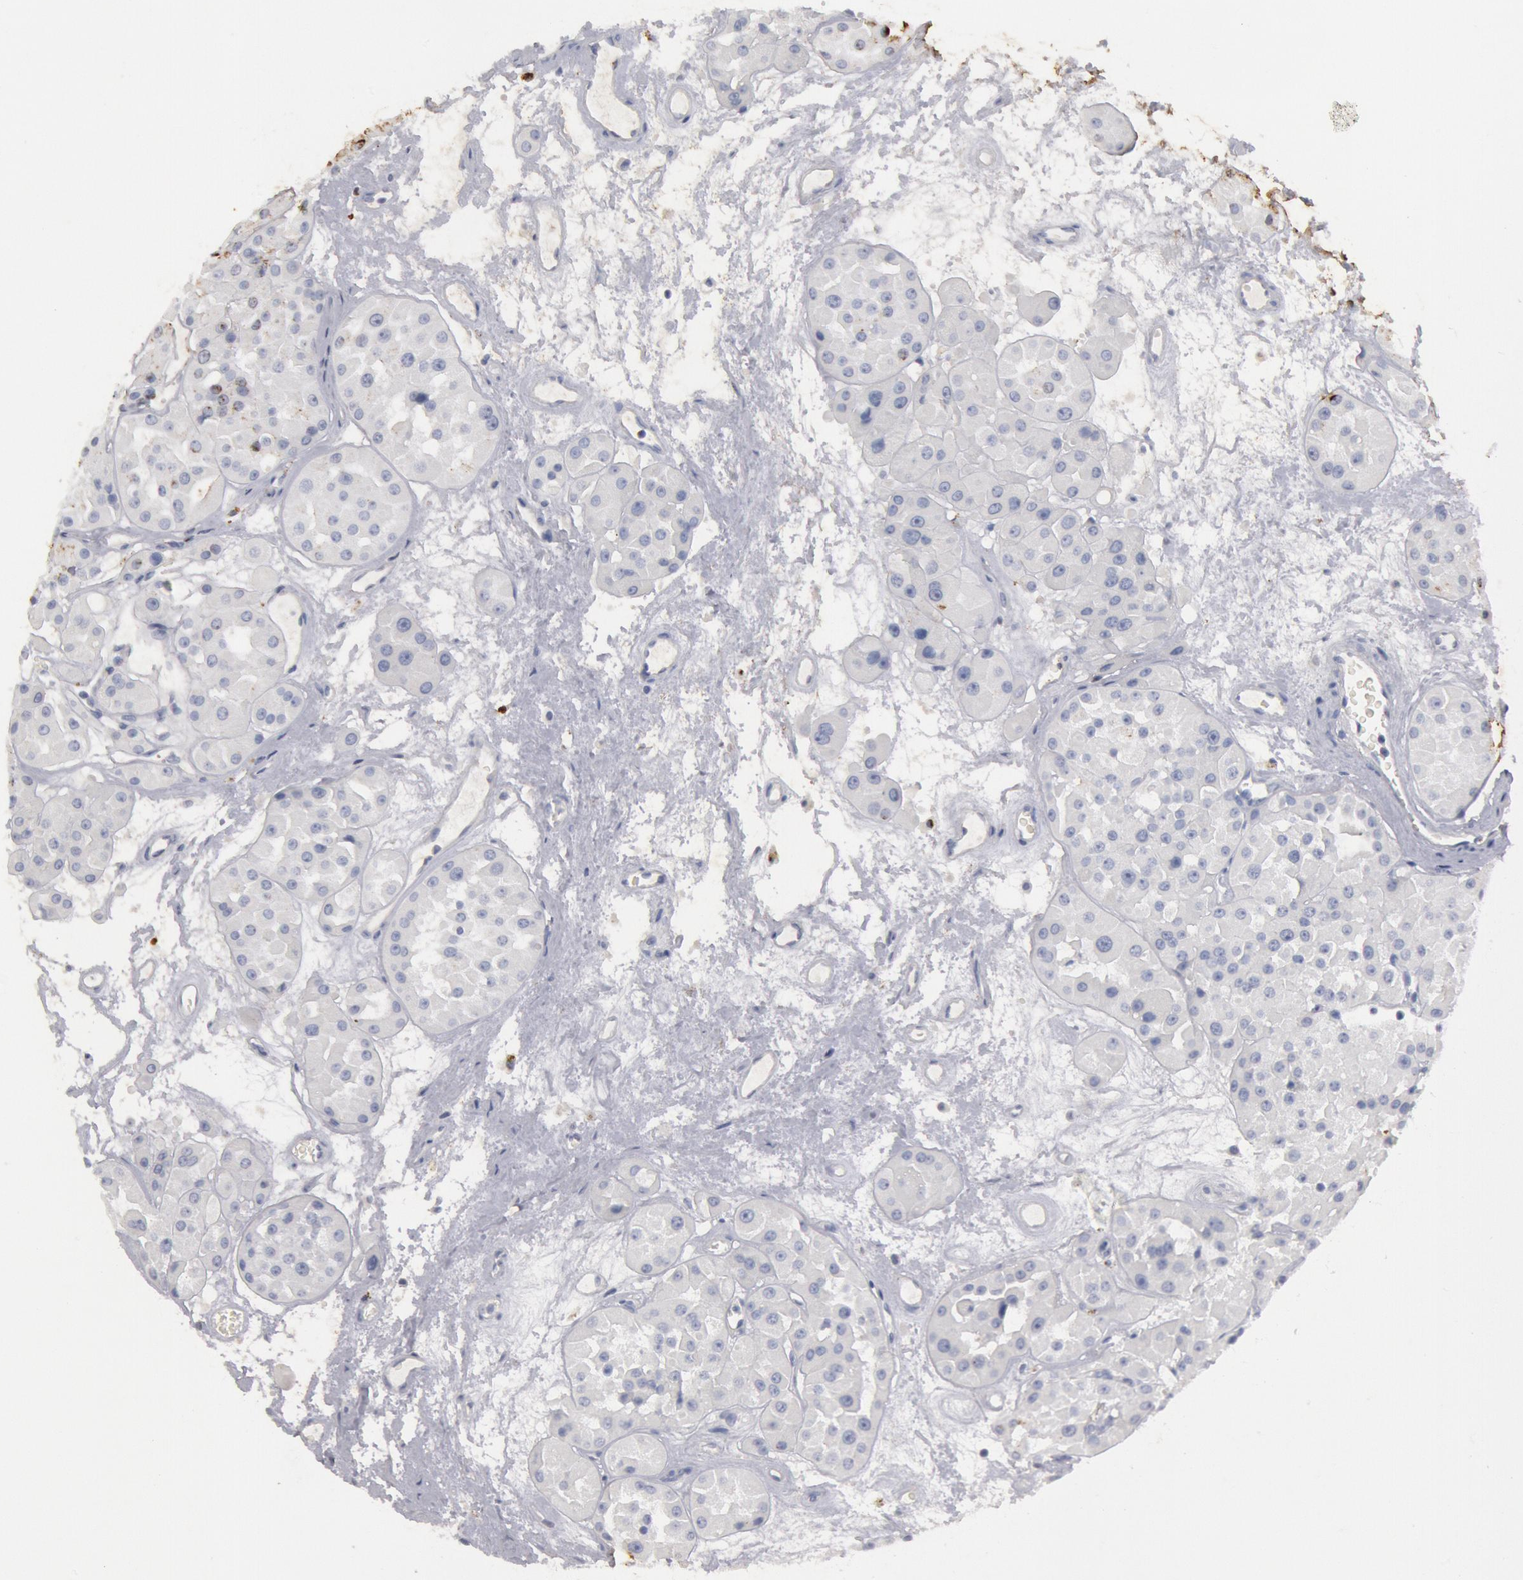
{"staining": {"intensity": "negative", "quantity": "none", "location": "none"}, "tissue": "renal cancer", "cell_type": "Tumor cells", "image_type": "cancer", "snomed": [{"axis": "morphology", "description": "Adenocarcinoma, uncertain malignant potential"}, {"axis": "topography", "description": "Kidney"}], "caption": "There is no significant staining in tumor cells of adenocarcinoma,  uncertain malignant potential (renal). The staining is performed using DAB (3,3'-diaminobenzidine) brown chromogen with nuclei counter-stained in using hematoxylin.", "gene": "FOXA2", "patient": {"sex": "male", "age": 63}}